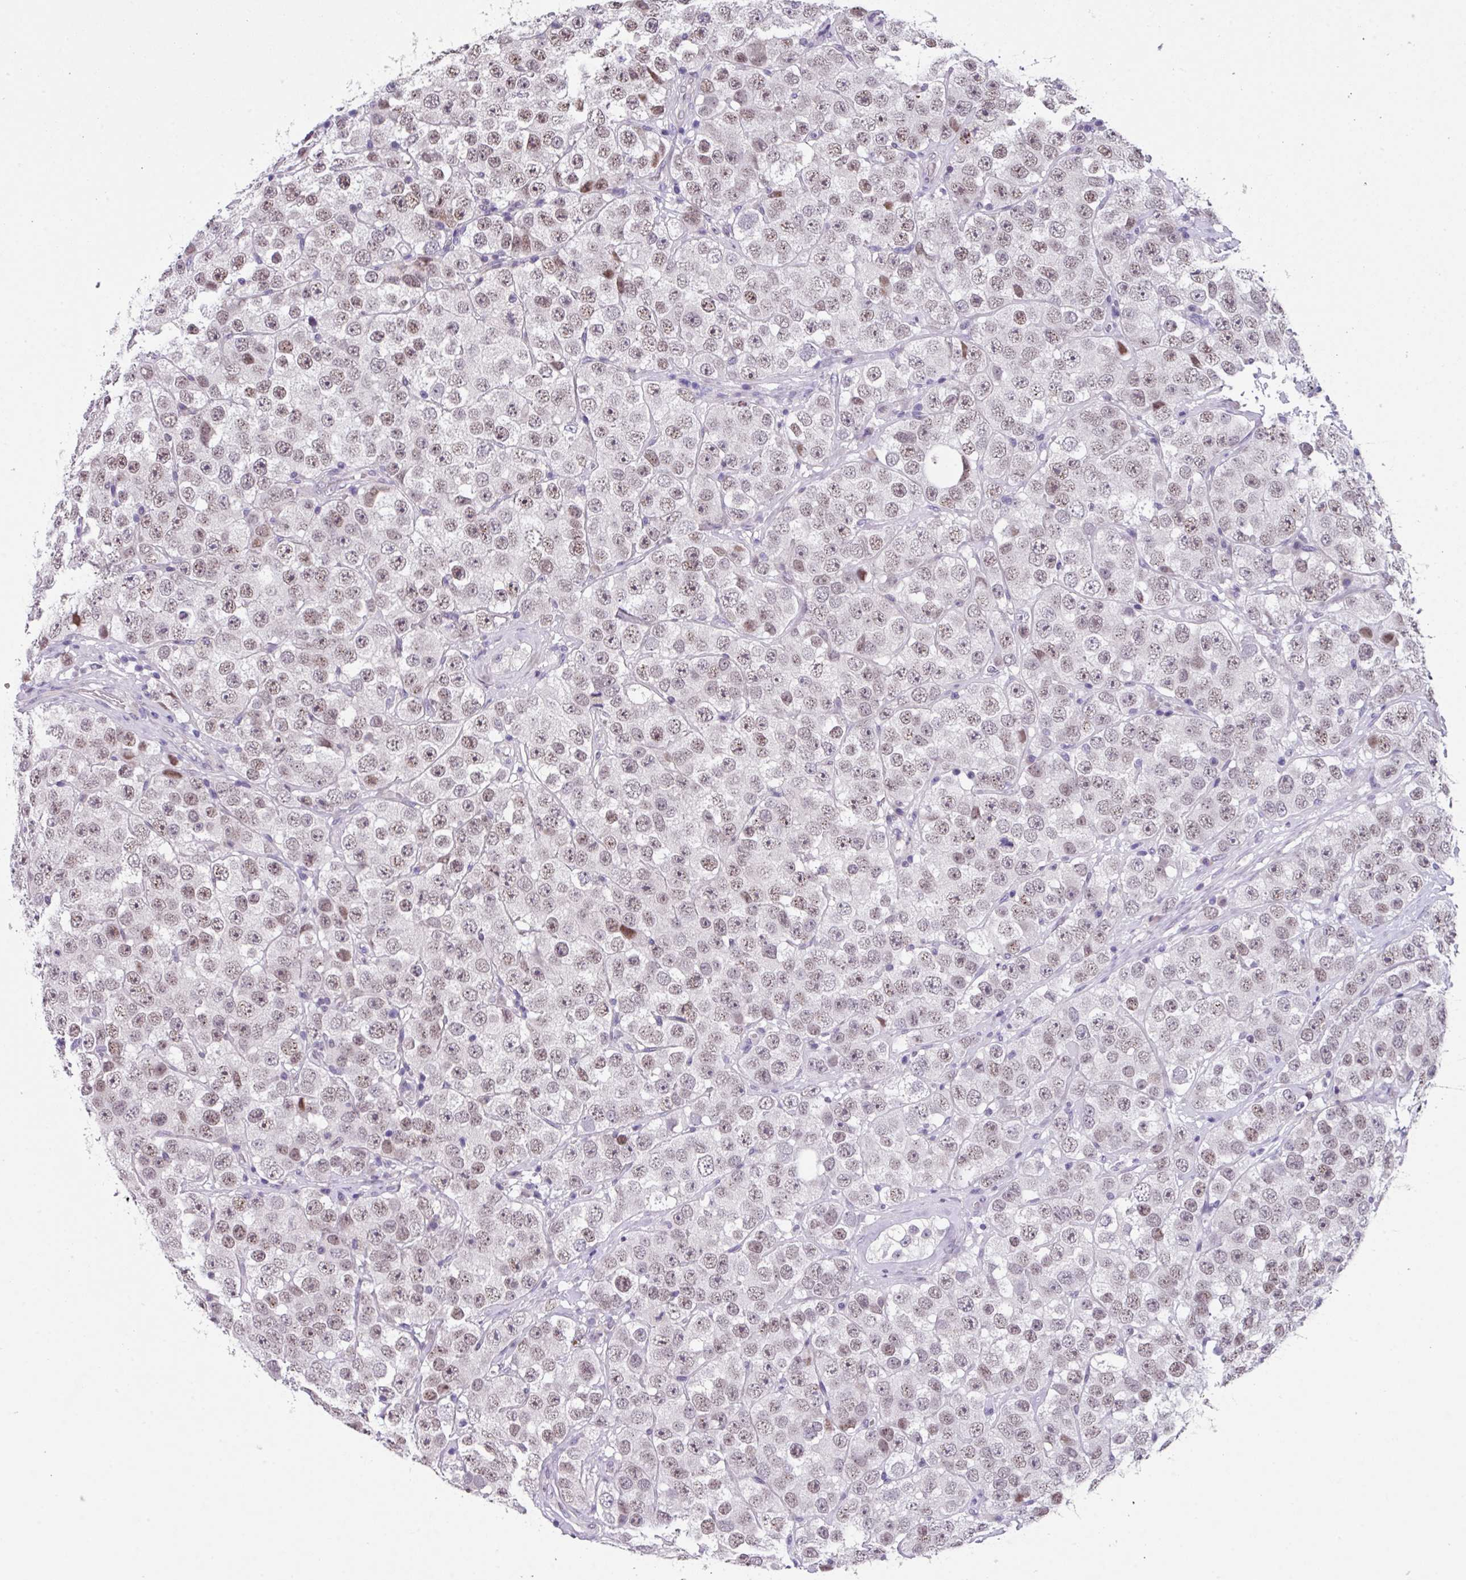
{"staining": {"intensity": "weak", "quantity": ">75%", "location": "nuclear"}, "tissue": "testis cancer", "cell_type": "Tumor cells", "image_type": "cancer", "snomed": [{"axis": "morphology", "description": "Seminoma, NOS"}, {"axis": "topography", "description": "Testis"}], "caption": "Testis seminoma stained for a protein (brown) reveals weak nuclear positive expression in about >75% of tumor cells.", "gene": "ZFP3", "patient": {"sex": "male", "age": 28}}